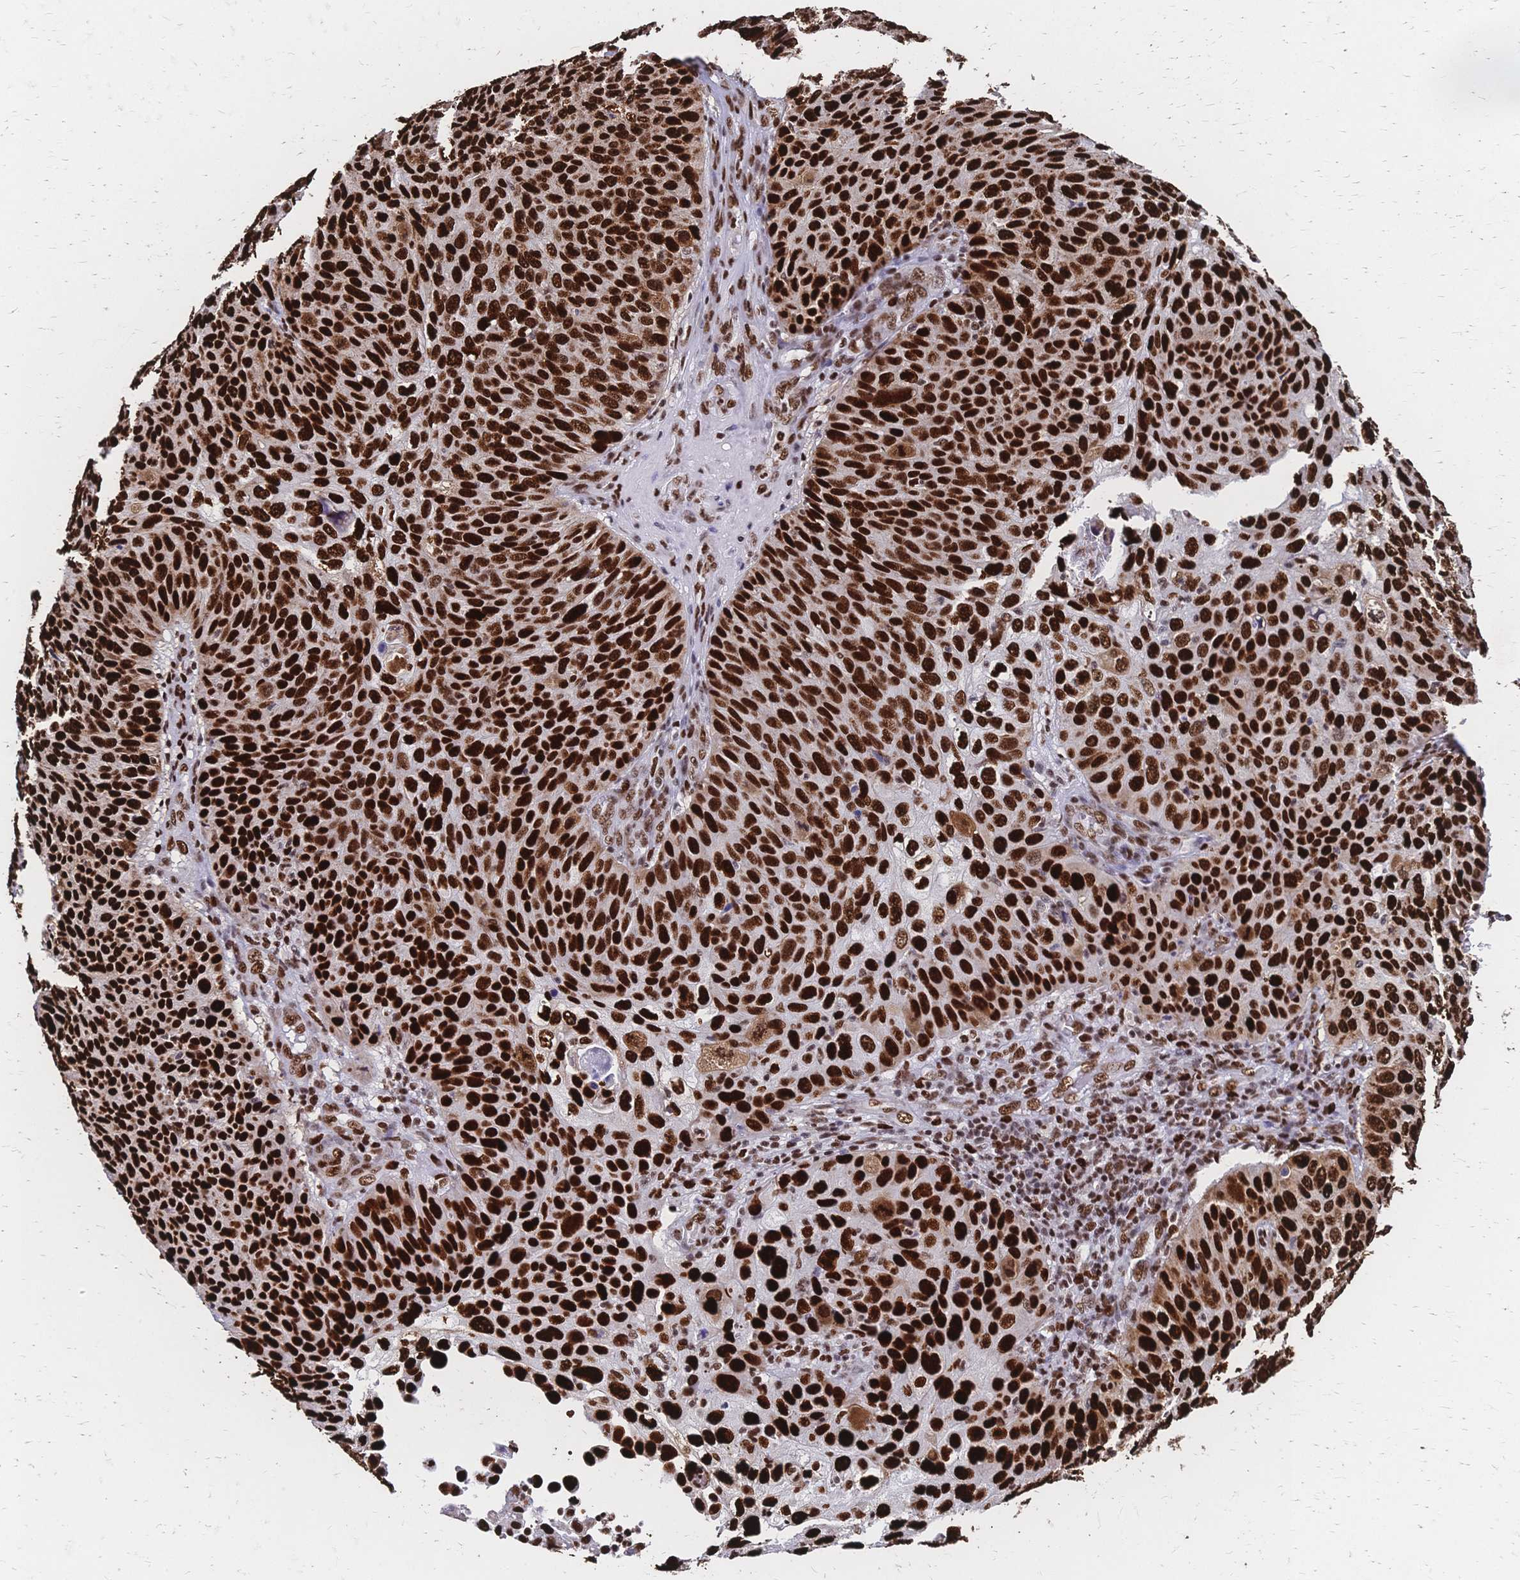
{"staining": {"intensity": "strong", "quantity": ">75%", "location": "nuclear"}, "tissue": "skin cancer", "cell_type": "Tumor cells", "image_type": "cancer", "snomed": [{"axis": "morphology", "description": "Squamous cell carcinoma, NOS"}, {"axis": "topography", "description": "Skin"}], "caption": "Immunohistochemistry (IHC) (DAB (3,3'-diaminobenzidine)) staining of squamous cell carcinoma (skin) reveals strong nuclear protein positivity in about >75% of tumor cells.", "gene": "HDGF", "patient": {"sex": "male", "age": 87}}